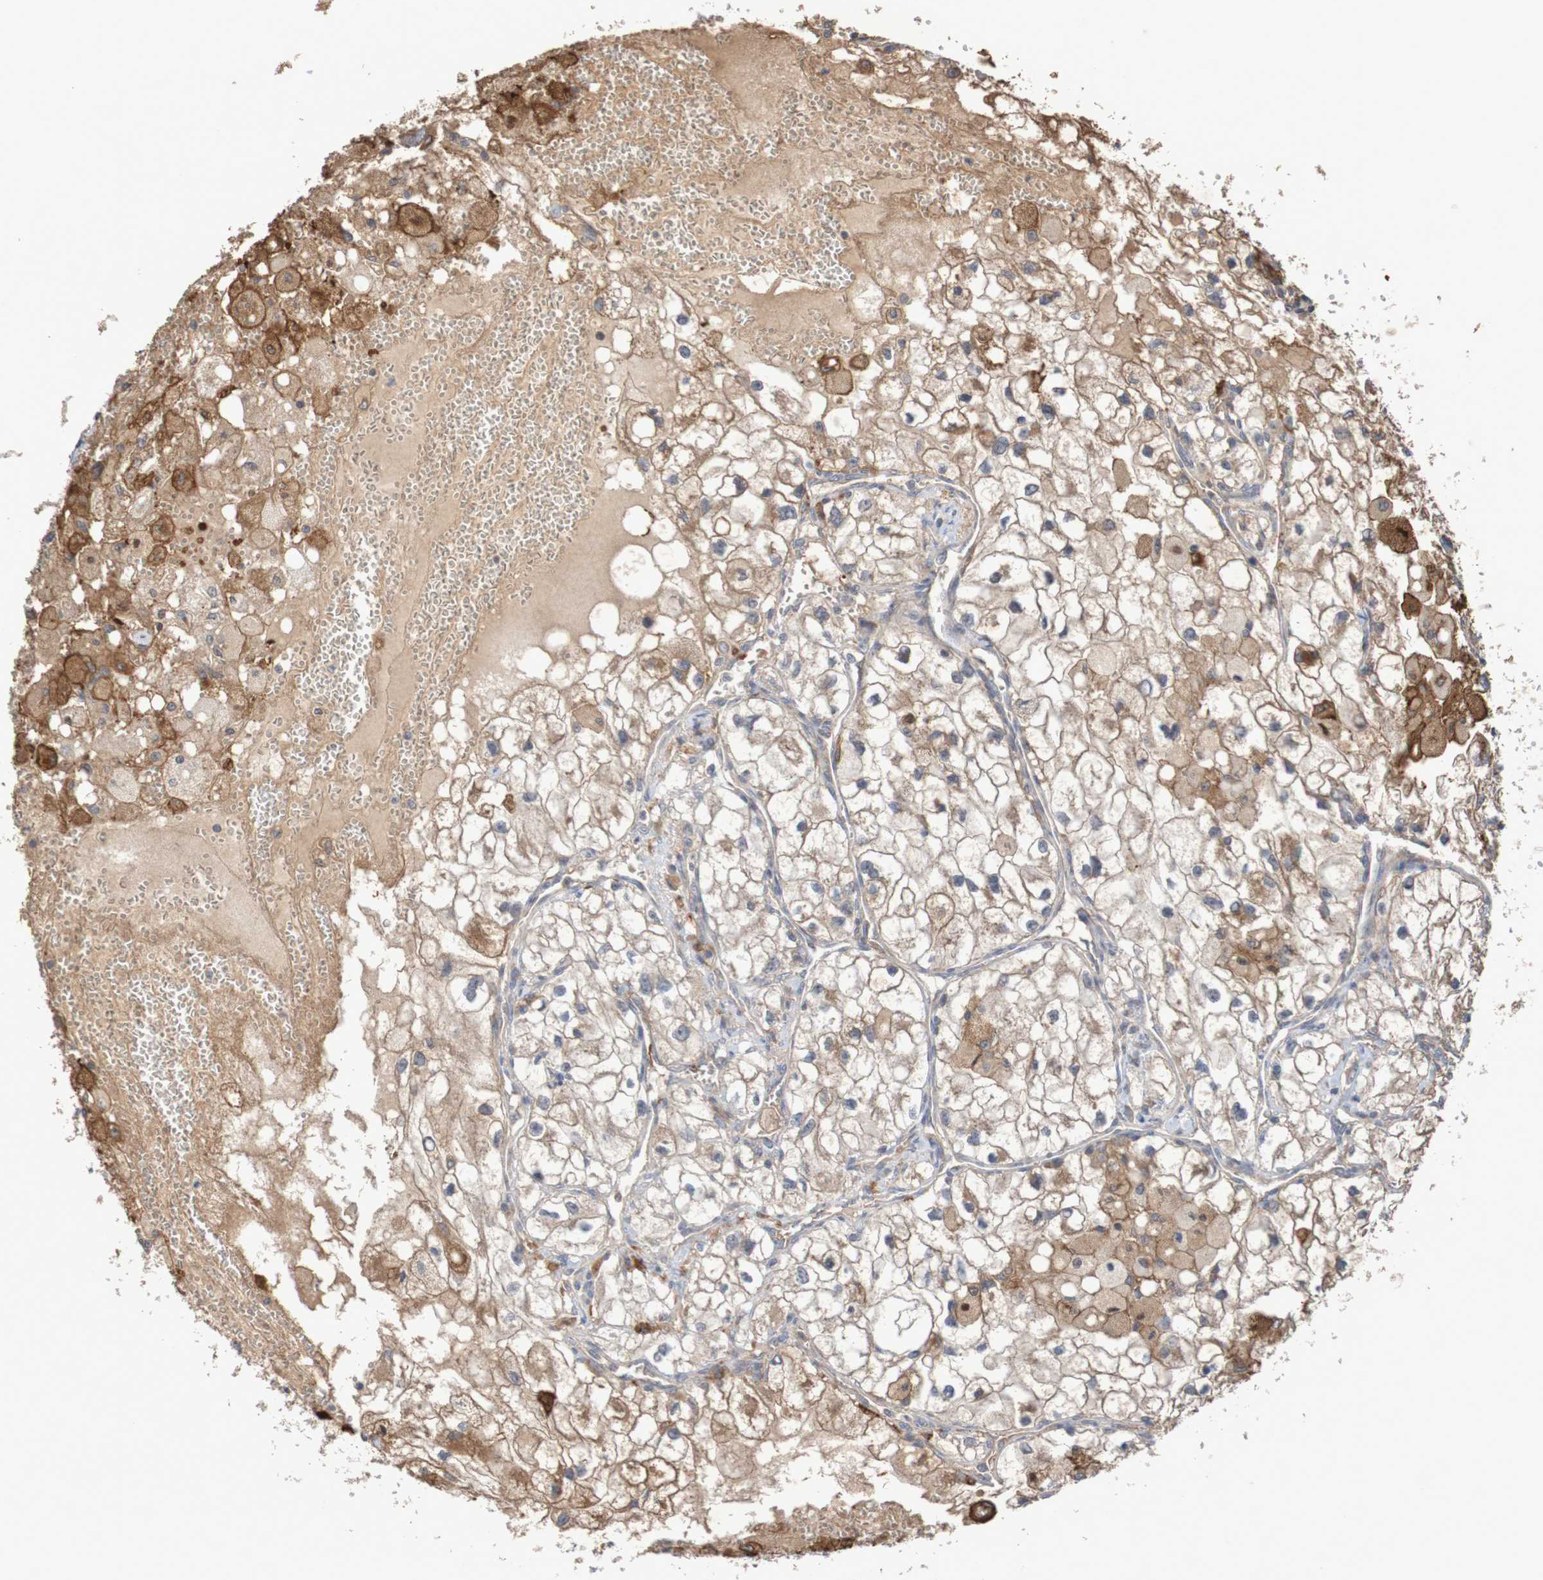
{"staining": {"intensity": "weak", "quantity": "<25%", "location": "cytoplasmic/membranous"}, "tissue": "renal cancer", "cell_type": "Tumor cells", "image_type": "cancer", "snomed": [{"axis": "morphology", "description": "Adenocarcinoma, NOS"}, {"axis": "topography", "description": "Kidney"}], "caption": "This histopathology image is of renal cancer (adenocarcinoma) stained with immunohistochemistry to label a protein in brown with the nuclei are counter-stained blue. There is no expression in tumor cells. (DAB (3,3'-diaminobenzidine) immunohistochemistry (IHC) with hematoxylin counter stain).", "gene": "PHYH", "patient": {"sex": "female", "age": 70}}